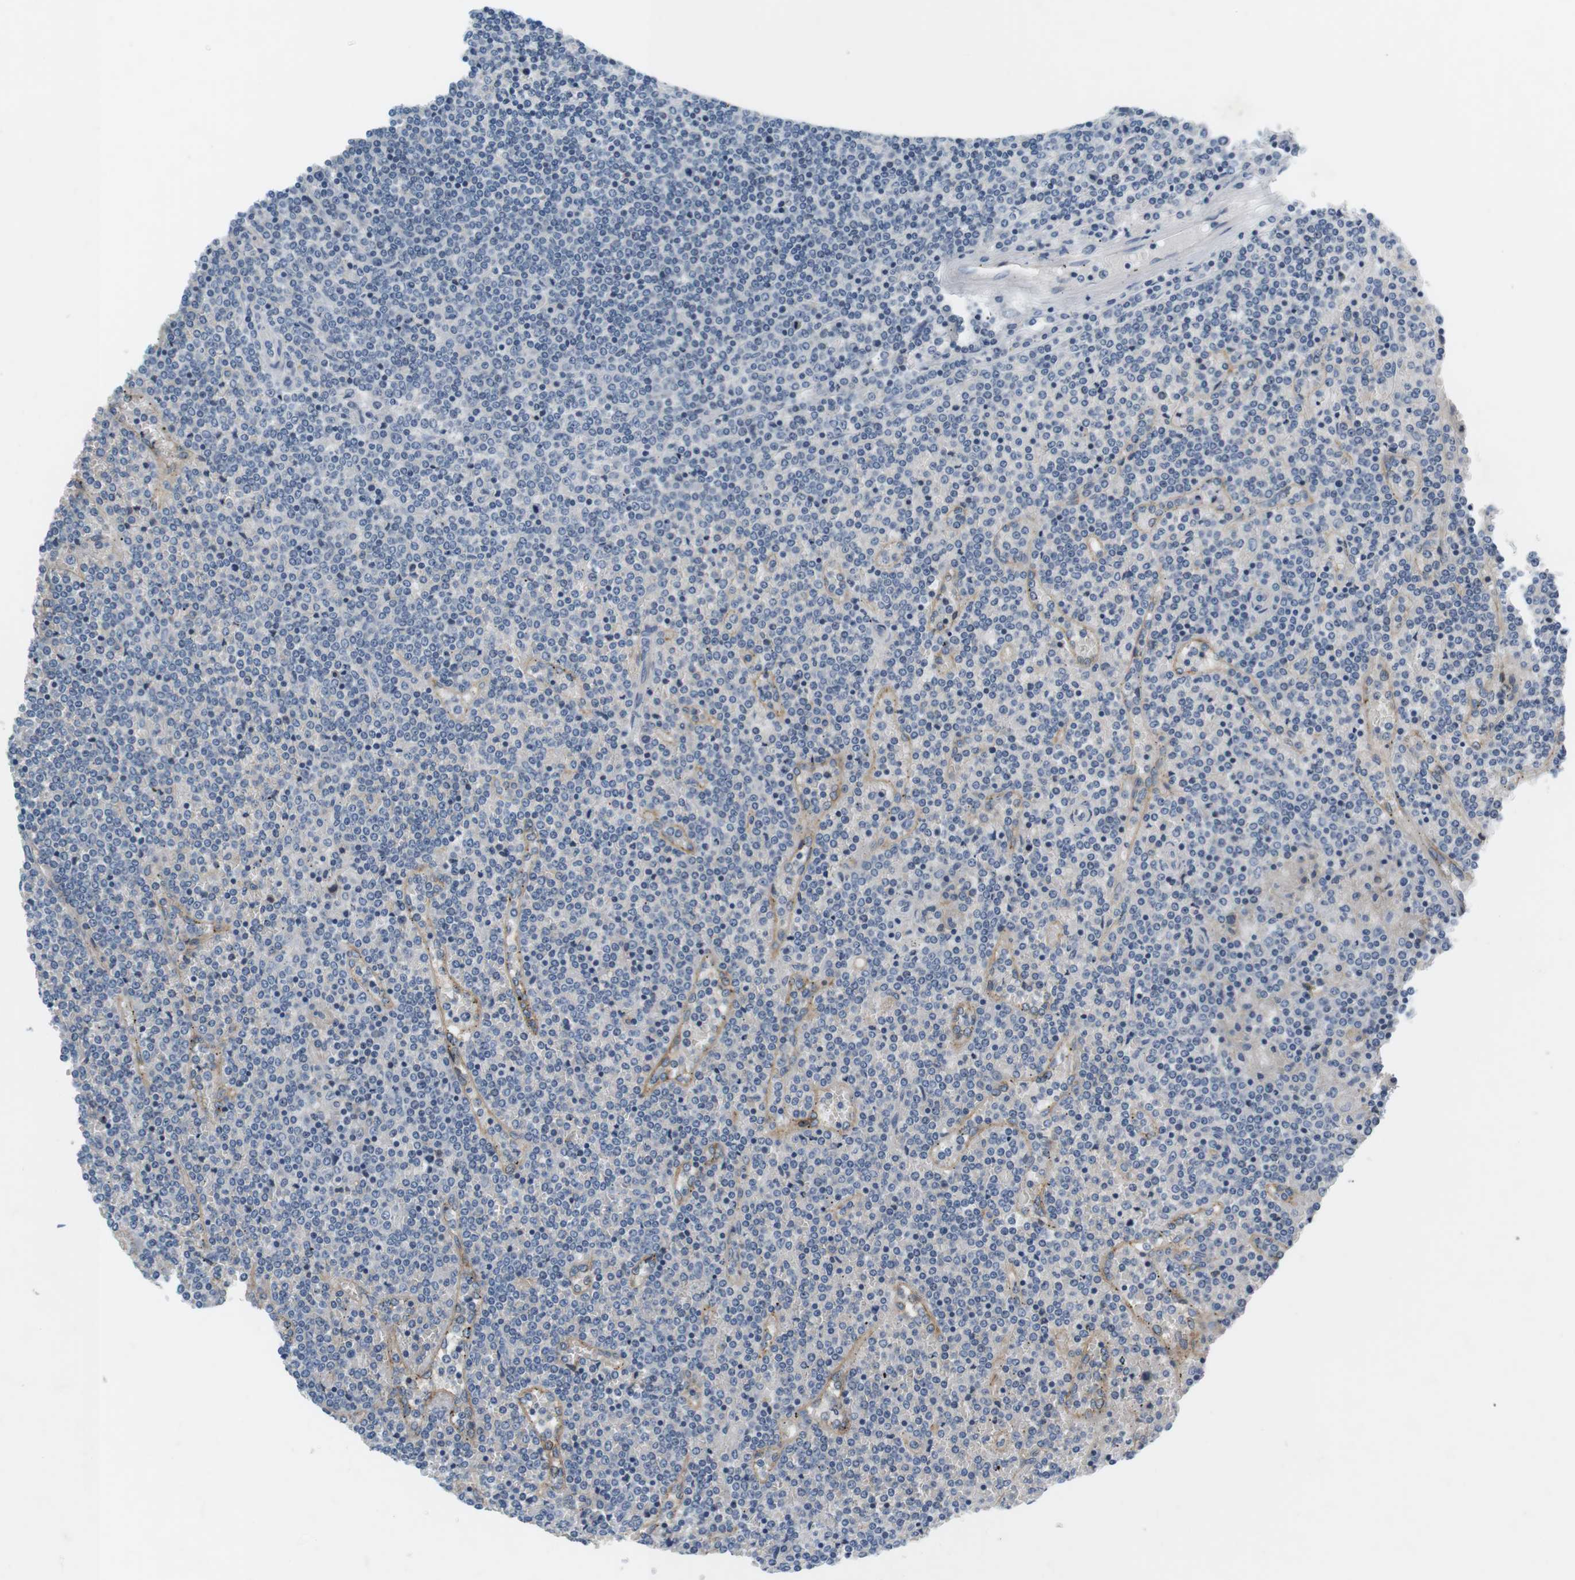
{"staining": {"intensity": "negative", "quantity": "none", "location": "none"}, "tissue": "lymphoma", "cell_type": "Tumor cells", "image_type": "cancer", "snomed": [{"axis": "morphology", "description": "Malignant lymphoma, non-Hodgkin's type, Low grade"}, {"axis": "topography", "description": "Spleen"}], "caption": "Lymphoma was stained to show a protein in brown. There is no significant staining in tumor cells. (Stains: DAB IHC with hematoxylin counter stain, Microscopy: brightfield microscopy at high magnification).", "gene": "SLC30A1", "patient": {"sex": "female", "age": 19}}